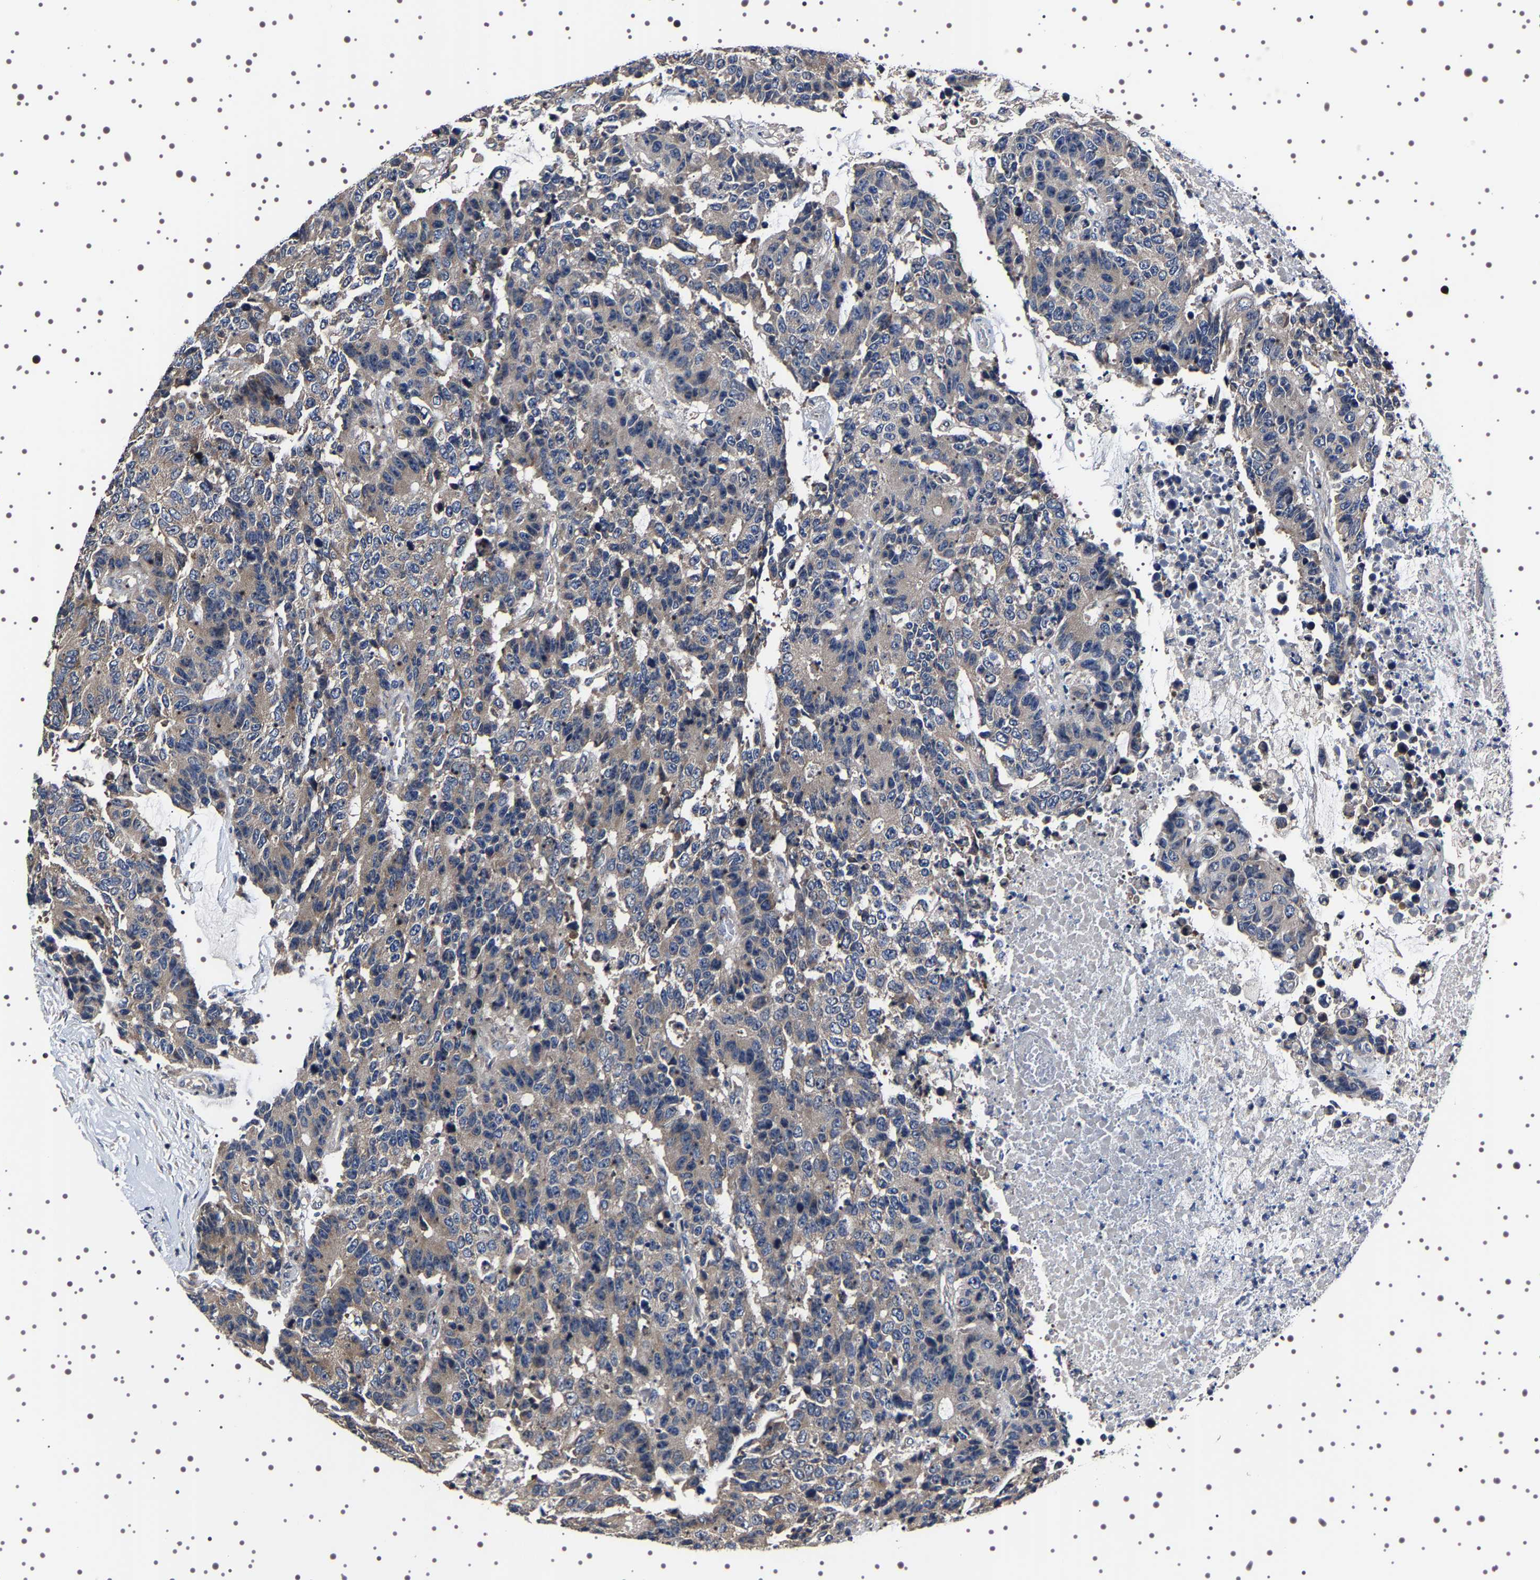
{"staining": {"intensity": "weak", "quantity": ">75%", "location": "cytoplasmic/membranous"}, "tissue": "colorectal cancer", "cell_type": "Tumor cells", "image_type": "cancer", "snomed": [{"axis": "morphology", "description": "Adenocarcinoma, NOS"}, {"axis": "topography", "description": "Colon"}], "caption": "Colorectal cancer (adenocarcinoma) tissue reveals weak cytoplasmic/membranous positivity in about >75% of tumor cells", "gene": "TARBP1", "patient": {"sex": "female", "age": 86}}